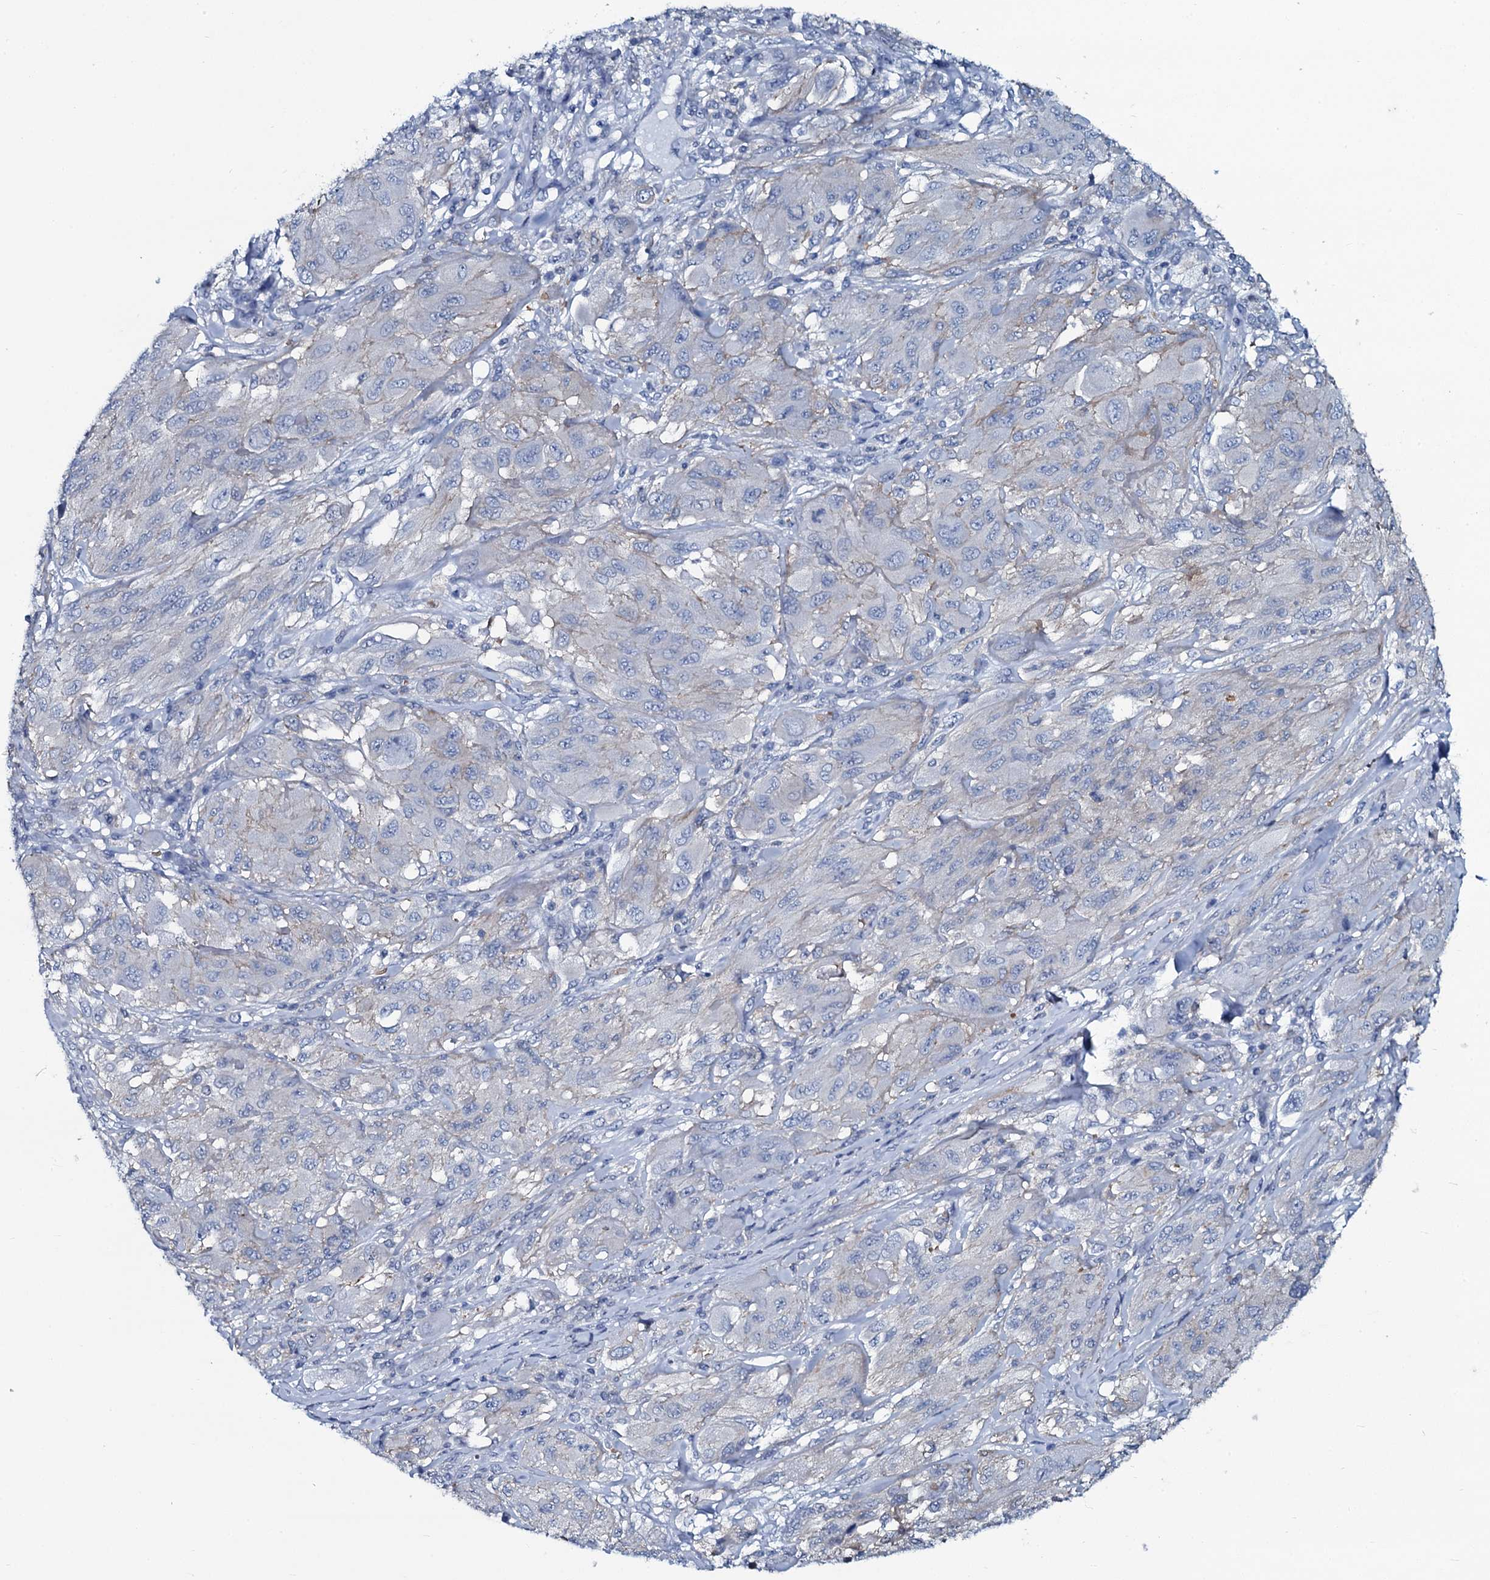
{"staining": {"intensity": "negative", "quantity": "none", "location": "none"}, "tissue": "melanoma", "cell_type": "Tumor cells", "image_type": "cancer", "snomed": [{"axis": "morphology", "description": "Malignant melanoma, NOS"}, {"axis": "topography", "description": "Skin"}], "caption": "Malignant melanoma stained for a protein using IHC displays no positivity tumor cells.", "gene": "SLC4A7", "patient": {"sex": "female", "age": 91}}